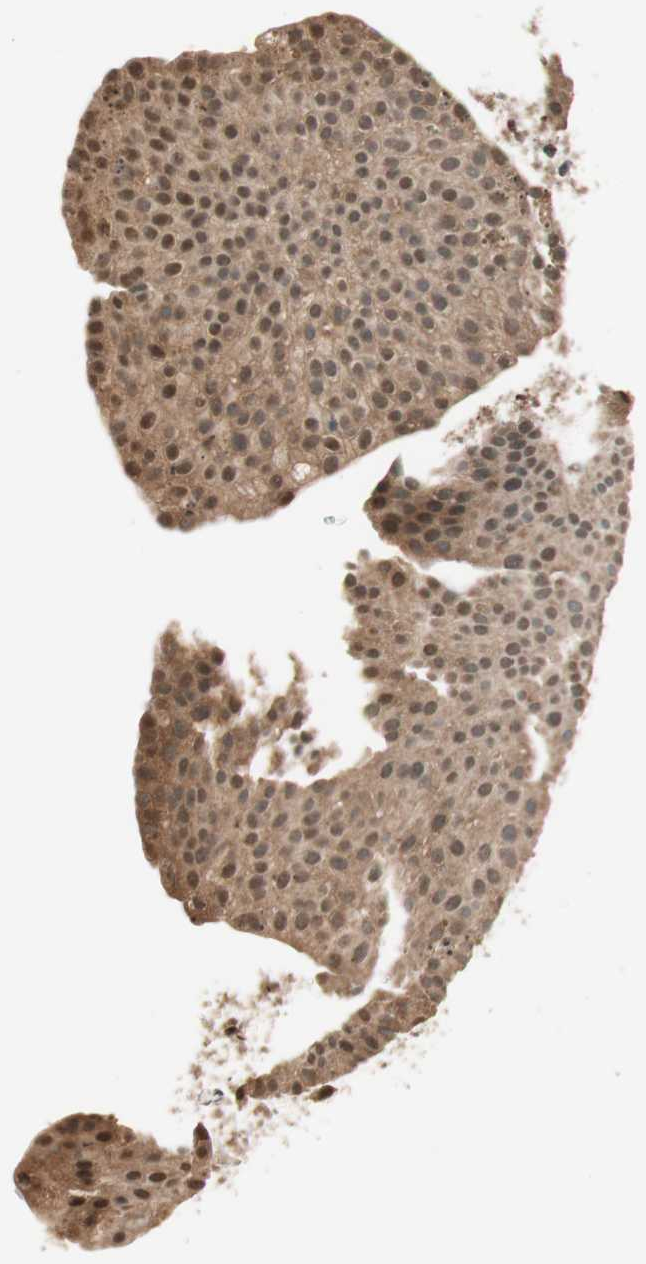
{"staining": {"intensity": "strong", "quantity": ">75%", "location": "cytoplasmic/membranous,nuclear"}, "tissue": "urothelial cancer", "cell_type": "Tumor cells", "image_type": "cancer", "snomed": [{"axis": "morphology", "description": "Urothelial carcinoma, Low grade"}, {"axis": "topography", "description": "Smooth muscle"}, {"axis": "topography", "description": "Urinary bladder"}], "caption": "A histopathology image of urothelial carcinoma (low-grade) stained for a protein demonstrates strong cytoplasmic/membranous and nuclear brown staining in tumor cells.", "gene": "ZNF443", "patient": {"sex": "male", "age": 60}}